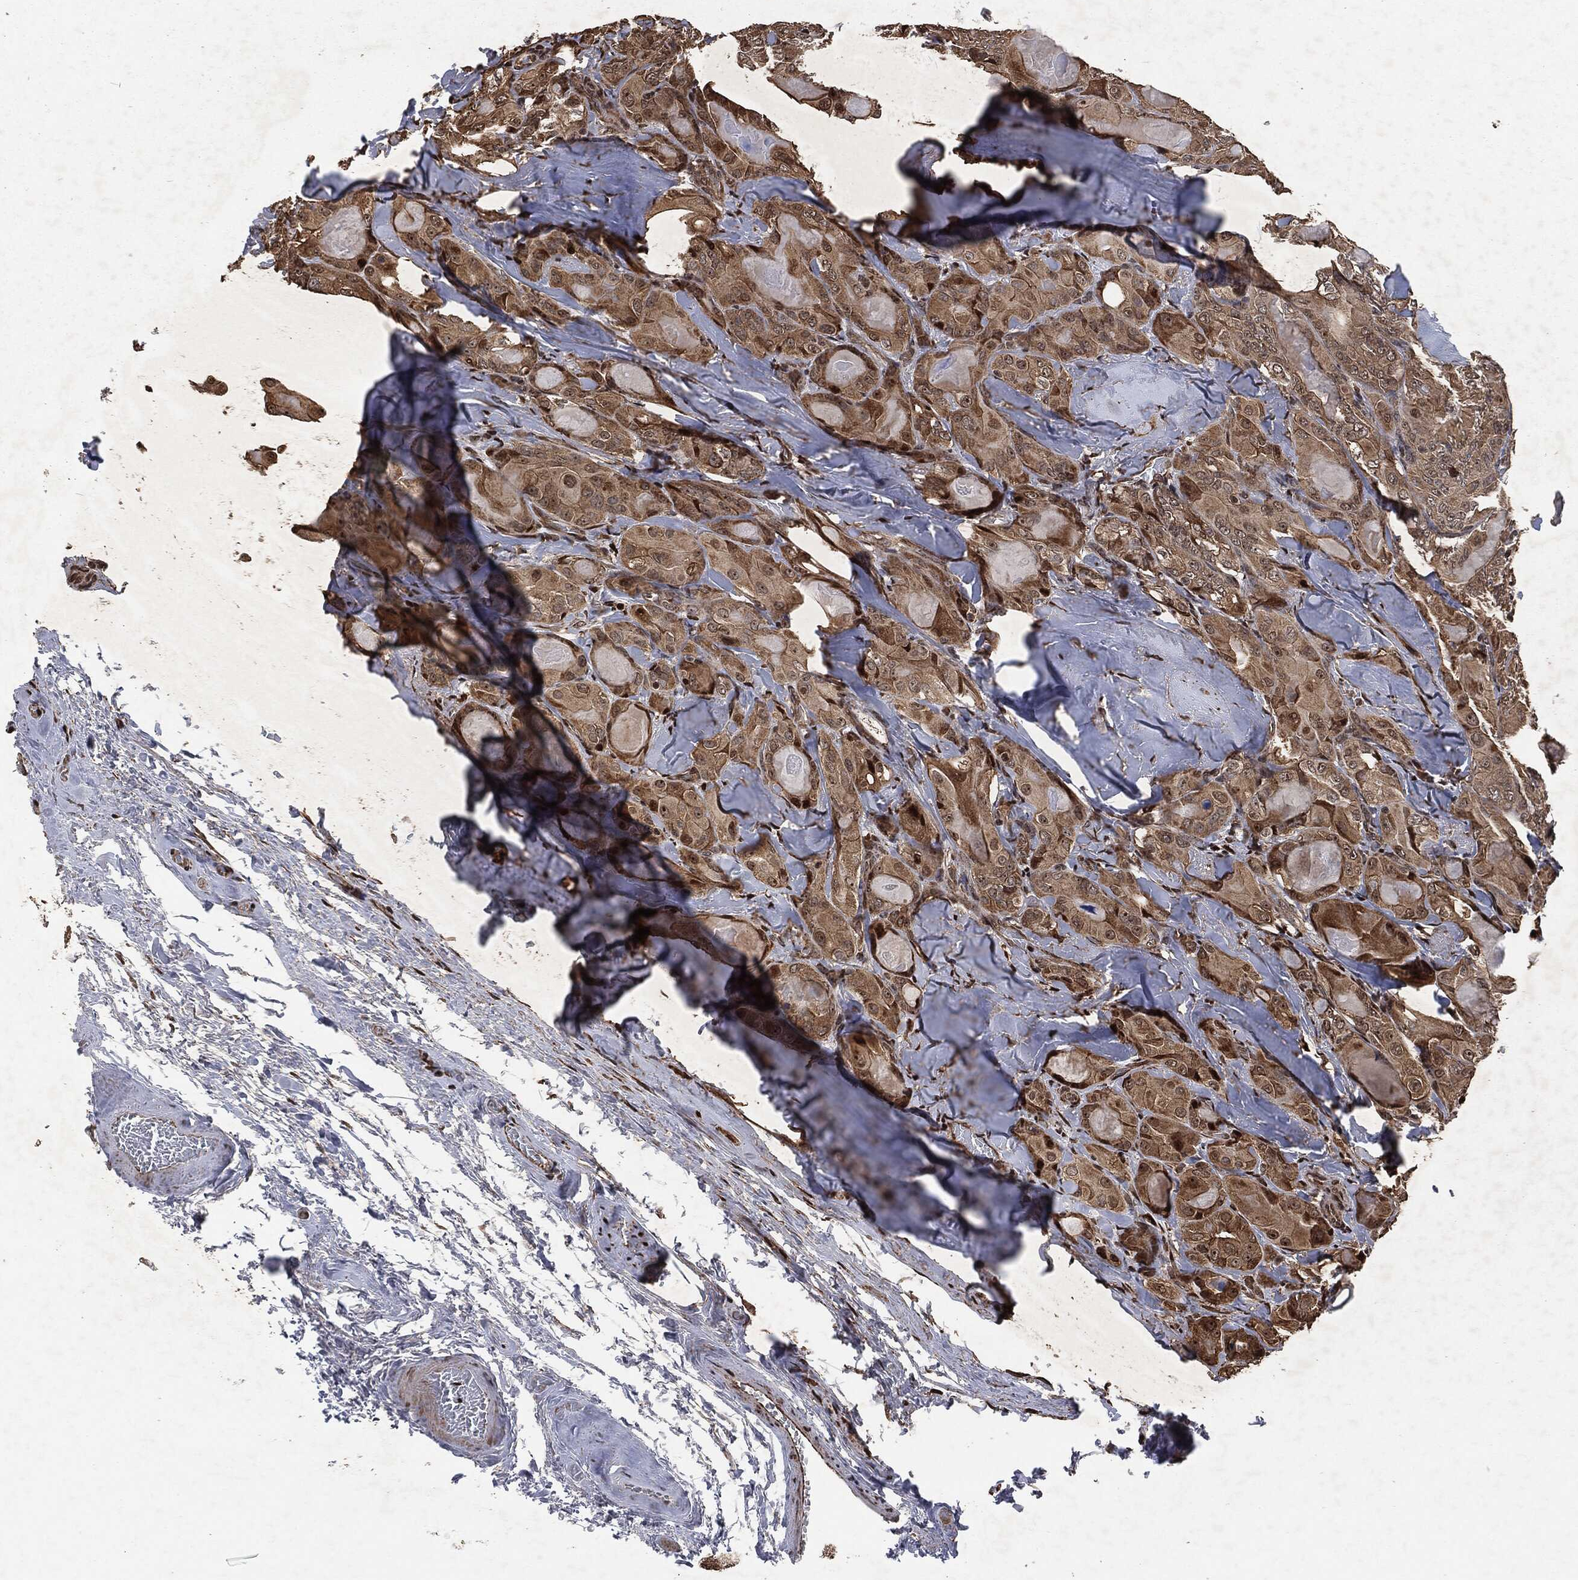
{"staining": {"intensity": "strong", "quantity": "<25%", "location": "nuclear"}, "tissue": "thyroid cancer", "cell_type": "Tumor cells", "image_type": "cancer", "snomed": [{"axis": "morphology", "description": "Normal tissue, NOS"}, {"axis": "morphology", "description": "Papillary adenocarcinoma, NOS"}, {"axis": "topography", "description": "Thyroid gland"}], "caption": "Thyroid papillary adenocarcinoma stained for a protein (brown) exhibits strong nuclear positive positivity in approximately <25% of tumor cells.", "gene": "SNAI1", "patient": {"sex": "female", "age": 66}}